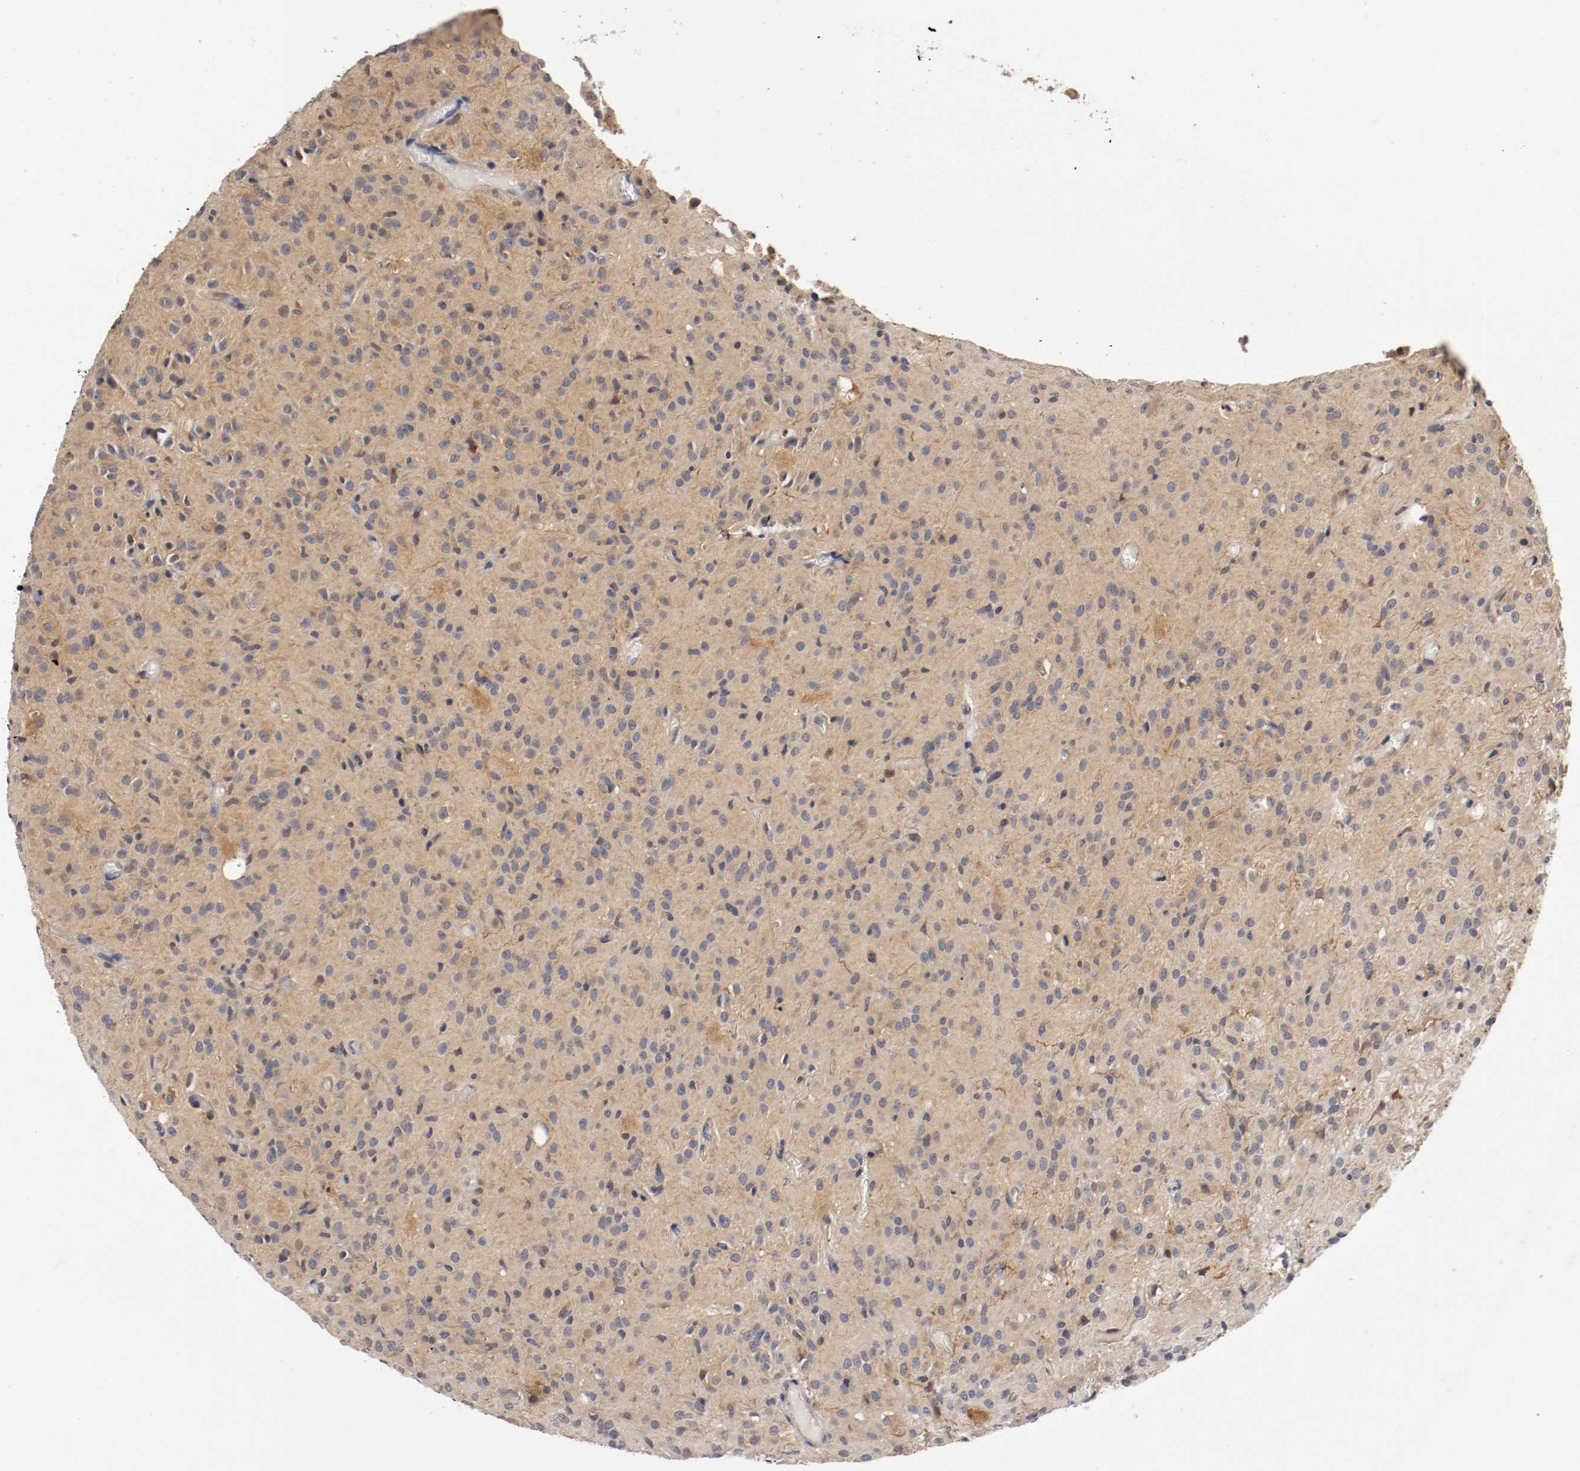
{"staining": {"intensity": "weak", "quantity": "<25%", "location": "cytoplasmic/membranous"}, "tissue": "glioma", "cell_type": "Tumor cells", "image_type": "cancer", "snomed": [{"axis": "morphology", "description": "Glioma, malignant, High grade"}, {"axis": "topography", "description": "Brain"}], "caption": "This histopathology image is of glioma stained with IHC to label a protein in brown with the nuclei are counter-stained blue. There is no staining in tumor cells. Brightfield microscopy of IHC stained with DAB (3,3'-diaminobenzidine) (brown) and hematoxylin (blue), captured at high magnification.", "gene": "RBM23", "patient": {"sex": "female", "age": 59}}